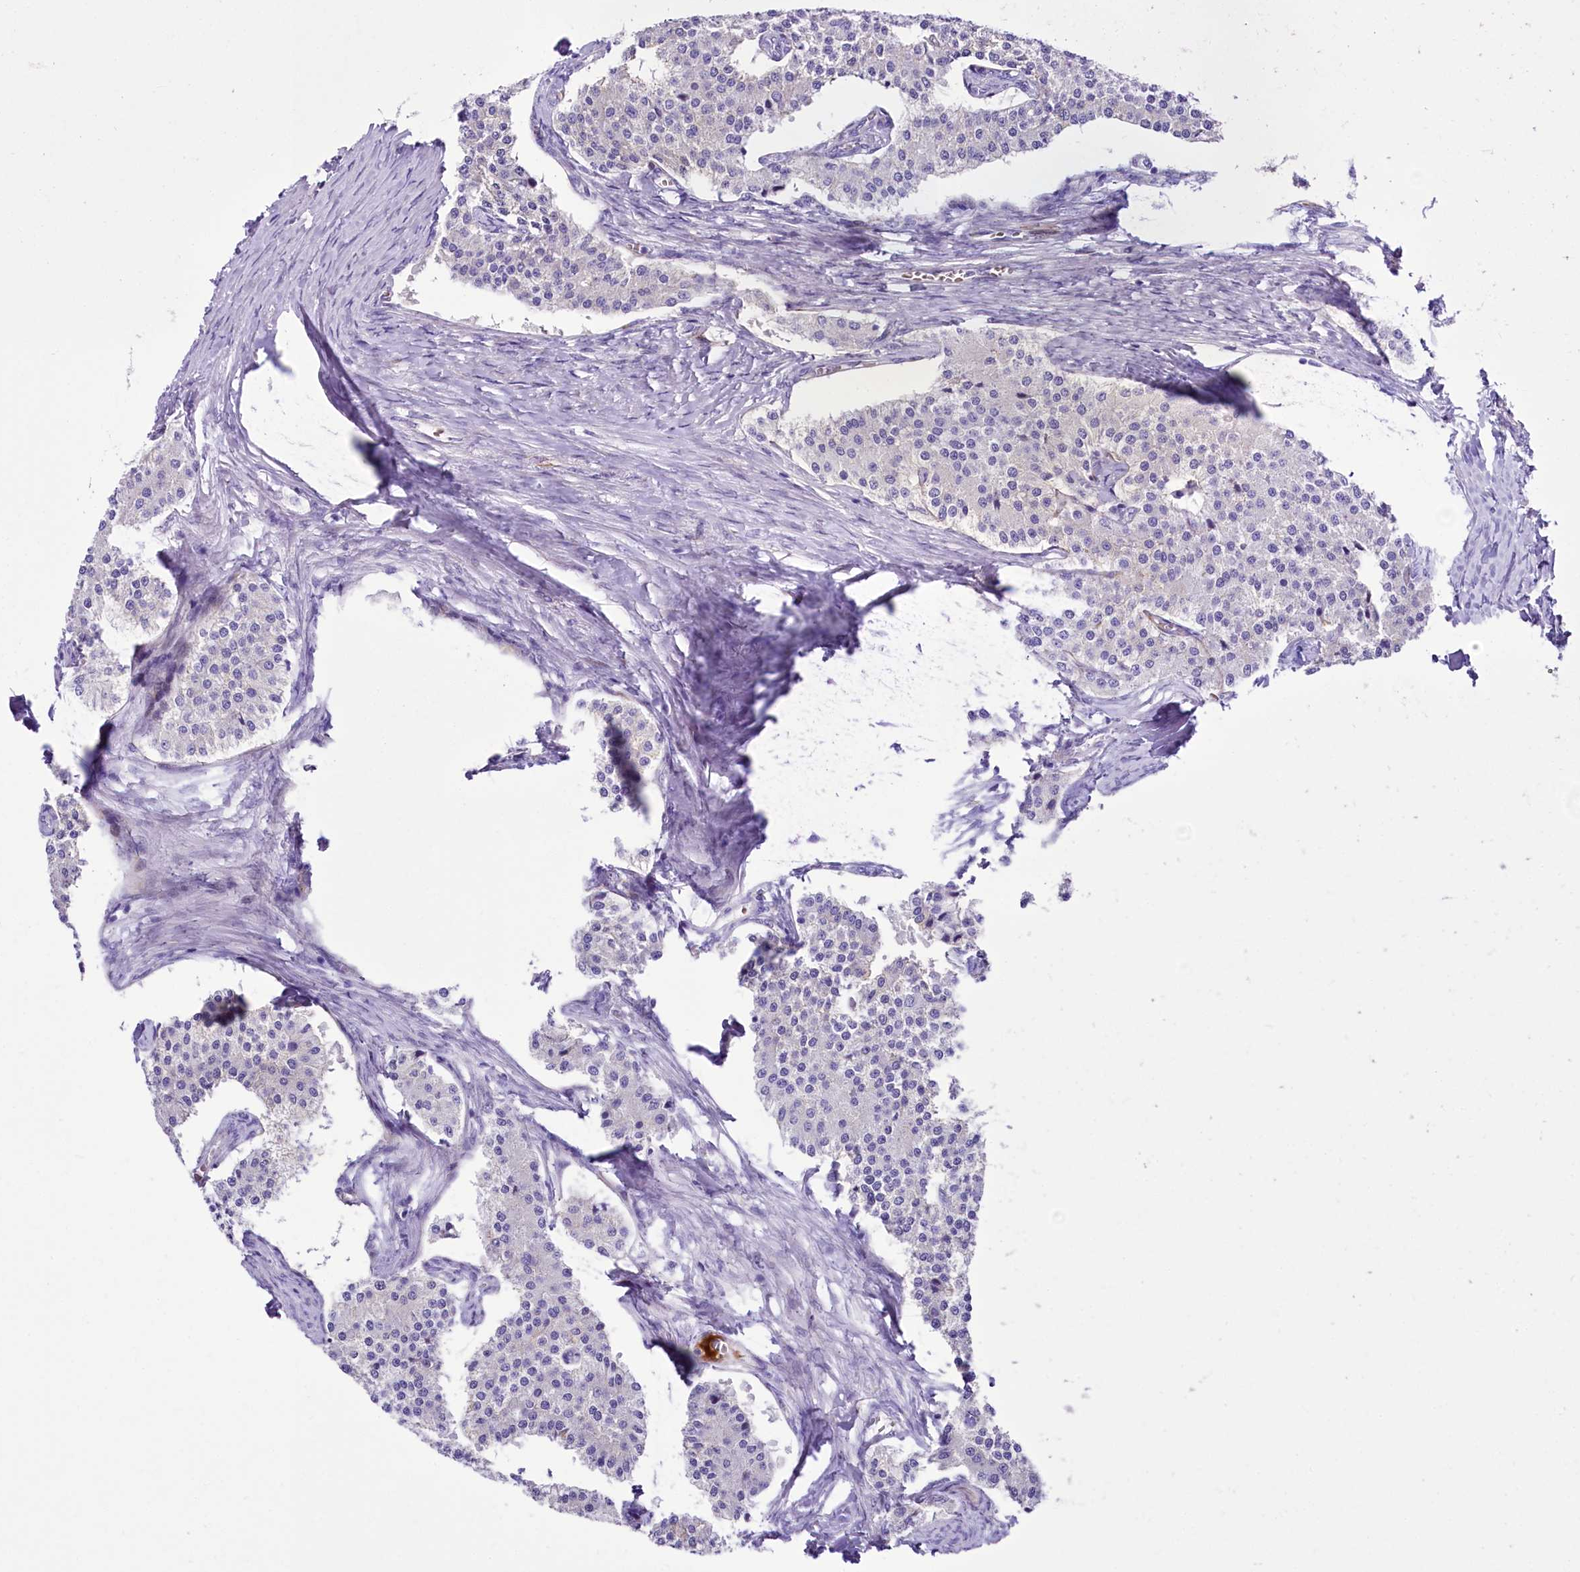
{"staining": {"intensity": "negative", "quantity": "none", "location": "none"}, "tissue": "carcinoid", "cell_type": "Tumor cells", "image_type": "cancer", "snomed": [{"axis": "morphology", "description": "Carcinoid, malignant, NOS"}, {"axis": "topography", "description": "Colon"}], "caption": "Immunohistochemistry (IHC) image of carcinoid stained for a protein (brown), which demonstrates no expression in tumor cells.", "gene": "SH3TC2", "patient": {"sex": "female", "age": 52}}